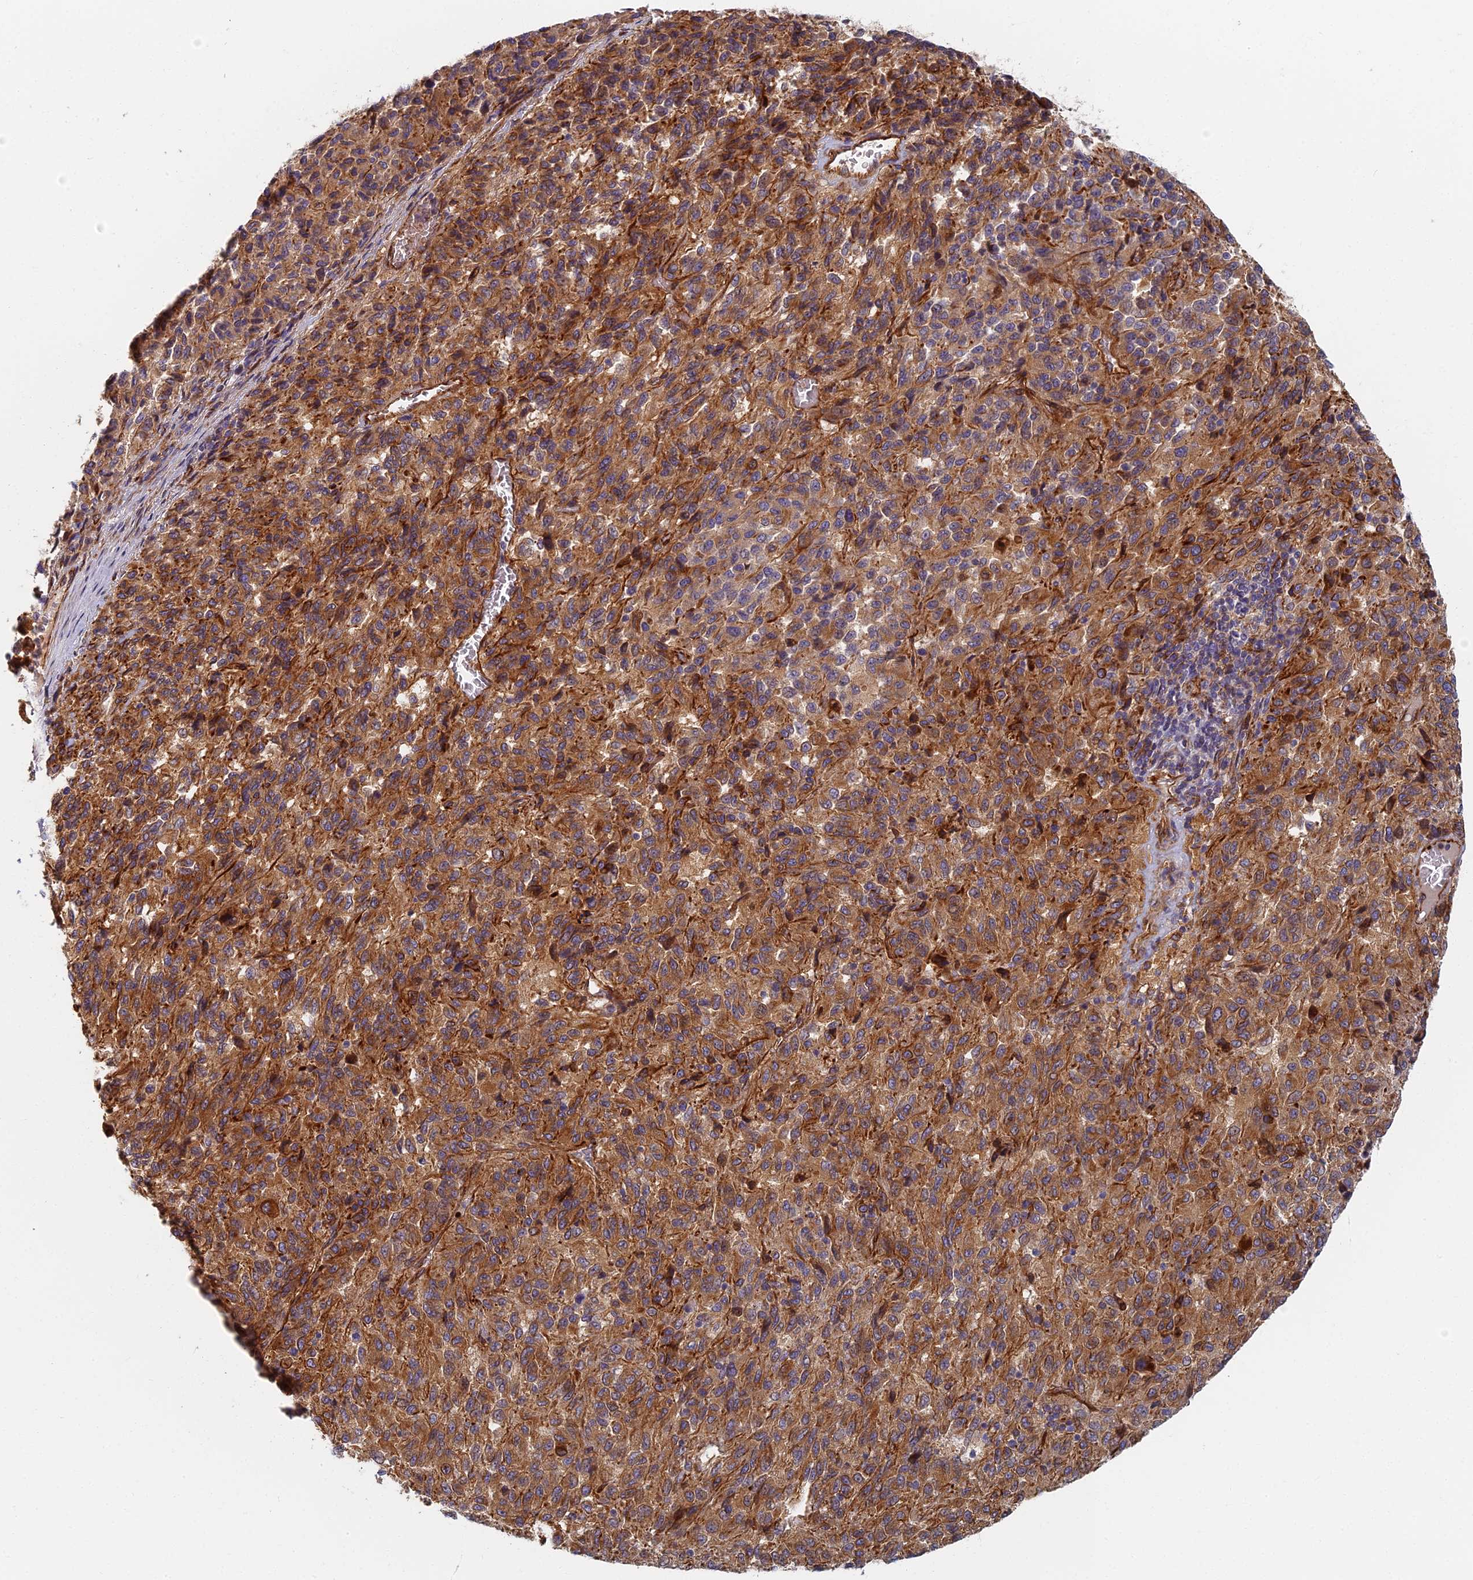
{"staining": {"intensity": "moderate", "quantity": ">75%", "location": "cytoplasmic/membranous"}, "tissue": "melanoma", "cell_type": "Tumor cells", "image_type": "cancer", "snomed": [{"axis": "morphology", "description": "Malignant melanoma, Metastatic site"}, {"axis": "topography", "description": "Lung"}], "caption": "This histopathology image displays malignant melanoma (metastatic site) stained with immunohistochemistry (IHC) to label a protein in brown. The cytoplasmic/membranous of tumor cells show moderate positivity for the protein. Nuclei are counter-stained blue.", "gene": "ABCB10", "patient": {"sex": "male", "age": 64}}